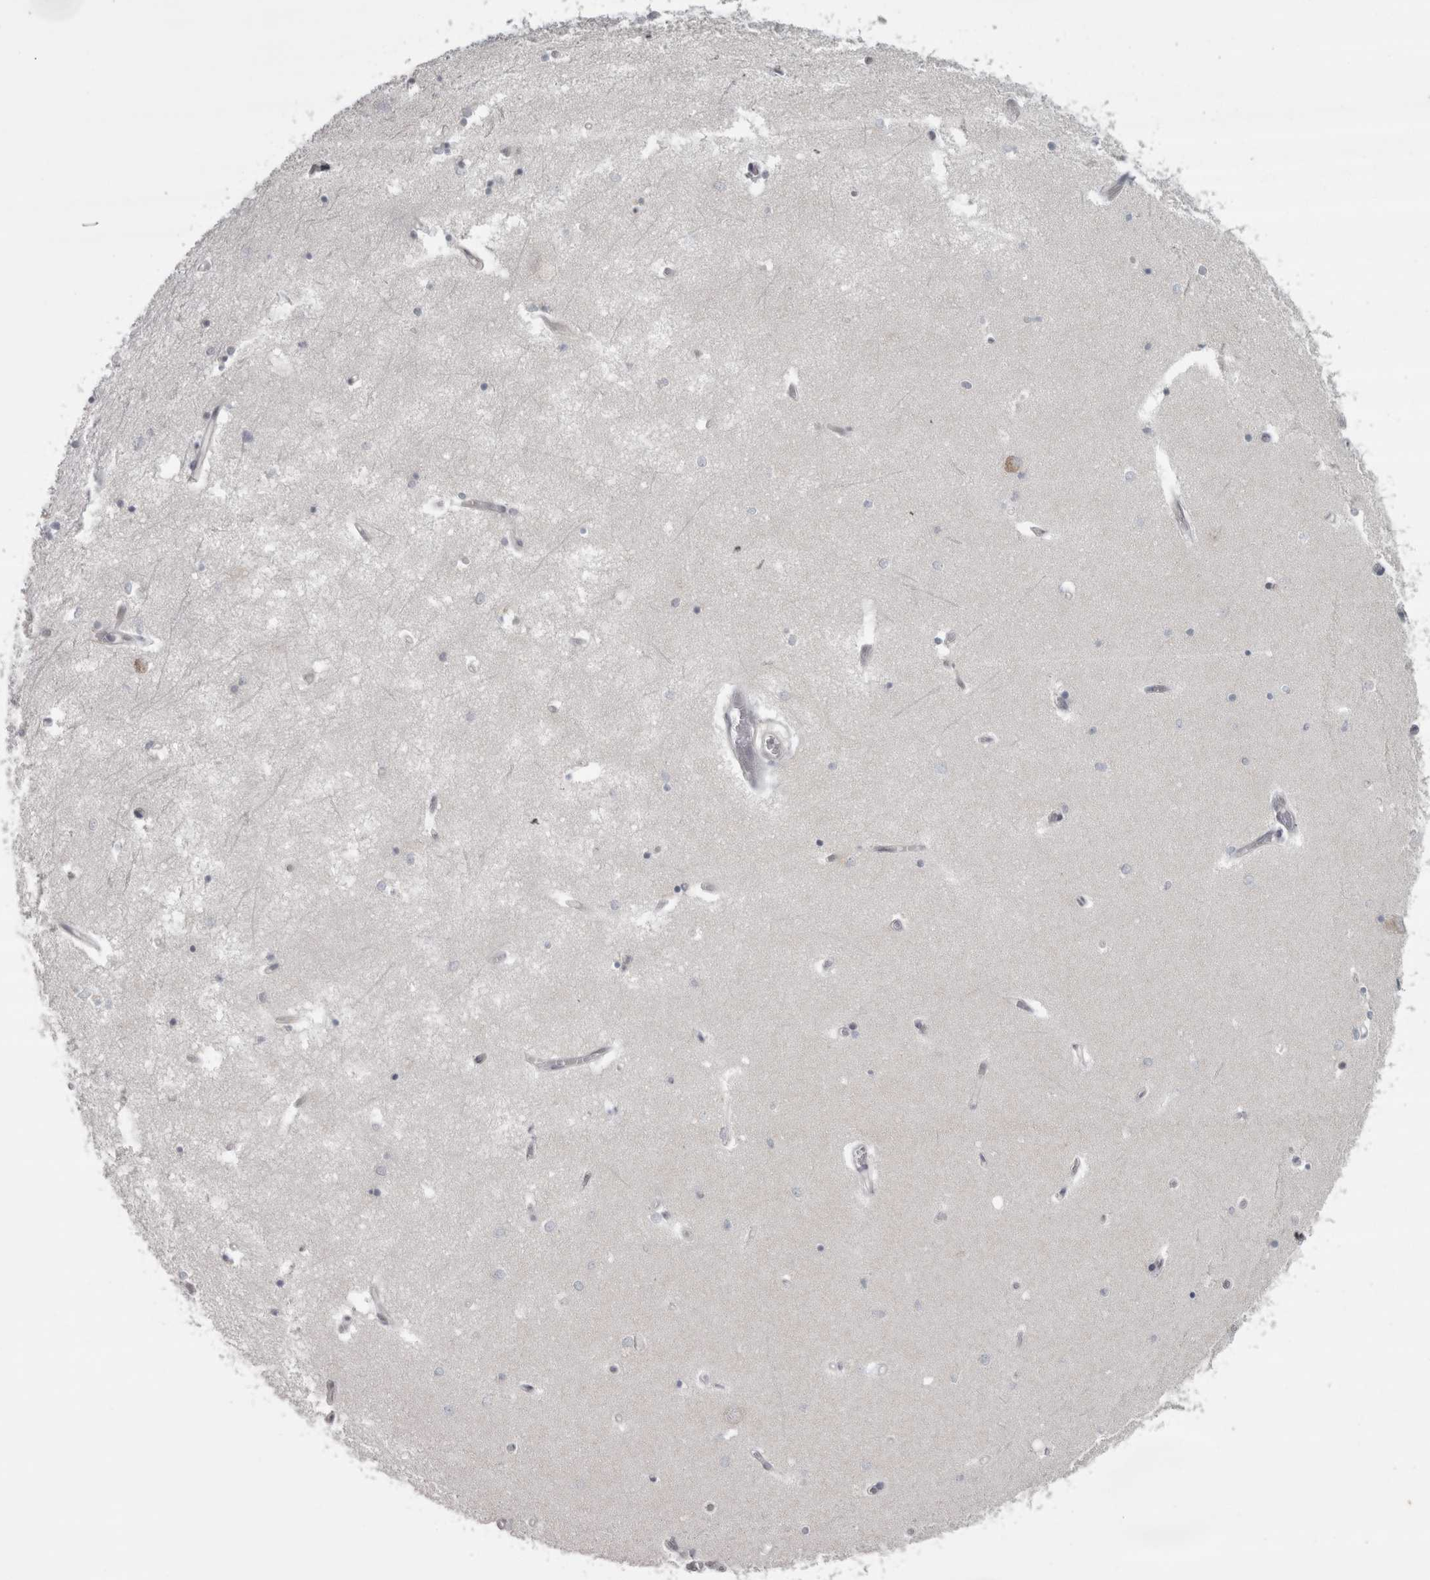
{"staining": {"intensity": "moderate", "quantity": "<25%", "location": "nuclear"}, "tissue": "hippocampus", "cell_type": "Glial cells", "image_type": "normal", "snomed": [{"axis": "morphology", "description": "Normal tissue, NOS"}, {"axis": "topography", "description": "Hippocampus"}], "caption": "Brown immunohistochemical staining in normal human hippocampus displays moderate nuclear expression in about <25% of glial cells.", "gene": "MICU3", "patient": {"sex": "male", "age": 70}}